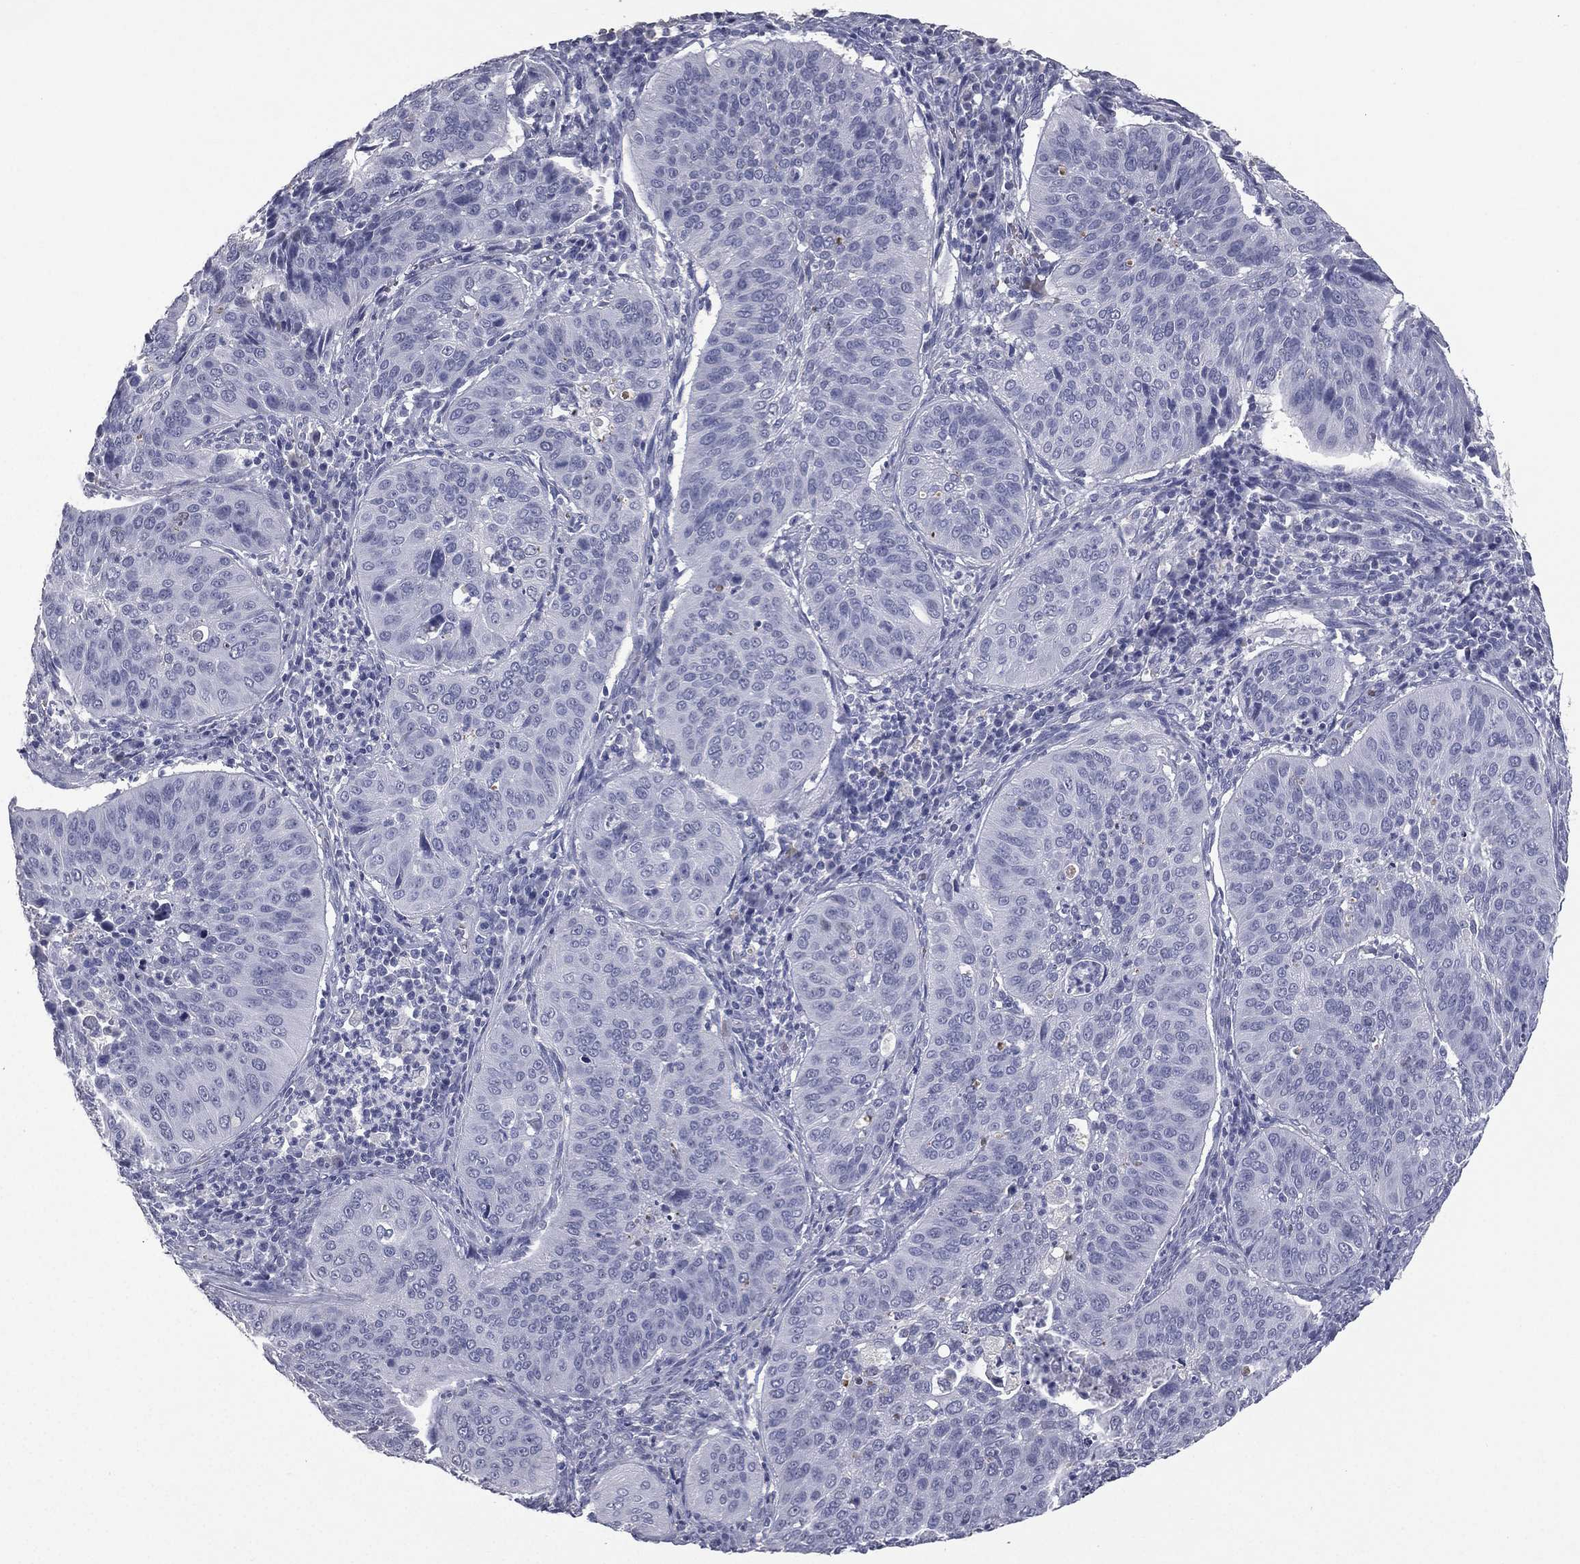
{"staining": {"intensity": "negative", "quantity": "none", "location": "none"}, "tissue": "cervical cancer", "cell_type": "Tumor cells", "image_type": "cancer", "snomed": [{"axis": "morphology", "description": "Normal tissue, NOS"}, {"axis": "morphology", "description": "Squamous cell carcinoma, NOS"}, {"axis": "topography", "description": "Cervix"}], "caption": "High power microscopy histopathology image of an immunohistochemistry photomicrograph of cervical cancer (squamous cell carcinoma), revealing no significant expression in tumor cells. (DAB (3,3'-diaminobenzidine) immunohistochemistry (IHC) visualized using brightfield microscopy, high magnification).", "gene": "ESX1", "patient": {"sex": "female", "age": 39}}